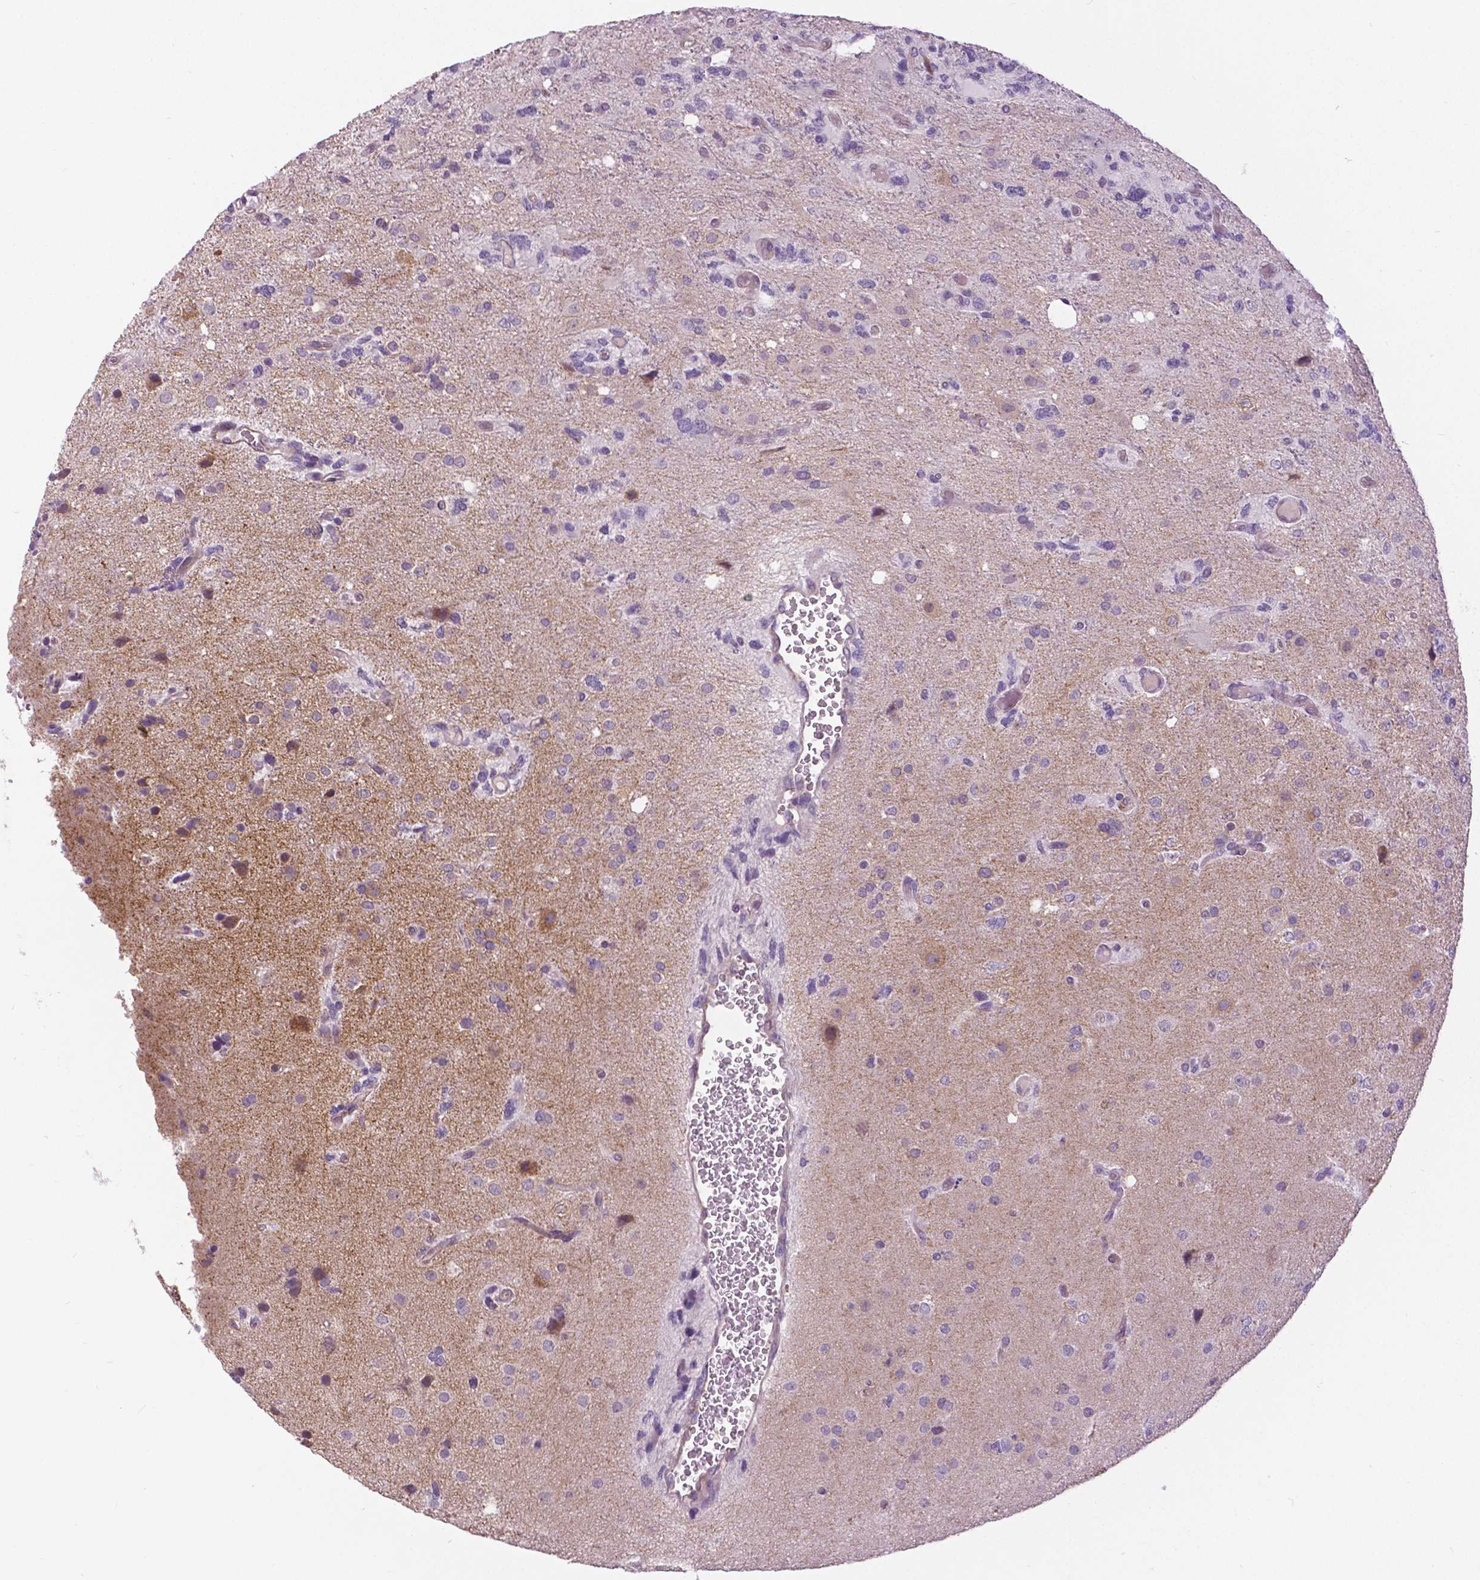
{"staining": {"intensity": "negative", "quantity": "none", "location": "none"}, "tissue": "glioma", "cell_type": "Tumor cells", "image_type": "cancer", "snomed": [{"axis": "morphology", "description": "Glioma, malignant, High grade"}, {"axis": "topography", "description": "Brain"}], "caption": "An image of glioma stained for a protein shows no brown staining in tumor cells. (Stains: DAB IHC with hematoxylin counter stain, Microscopy: brightfield microscopy at high magnification).", "gene": "GRIN2A", "patient": {"sex": "female", "age": 71}}